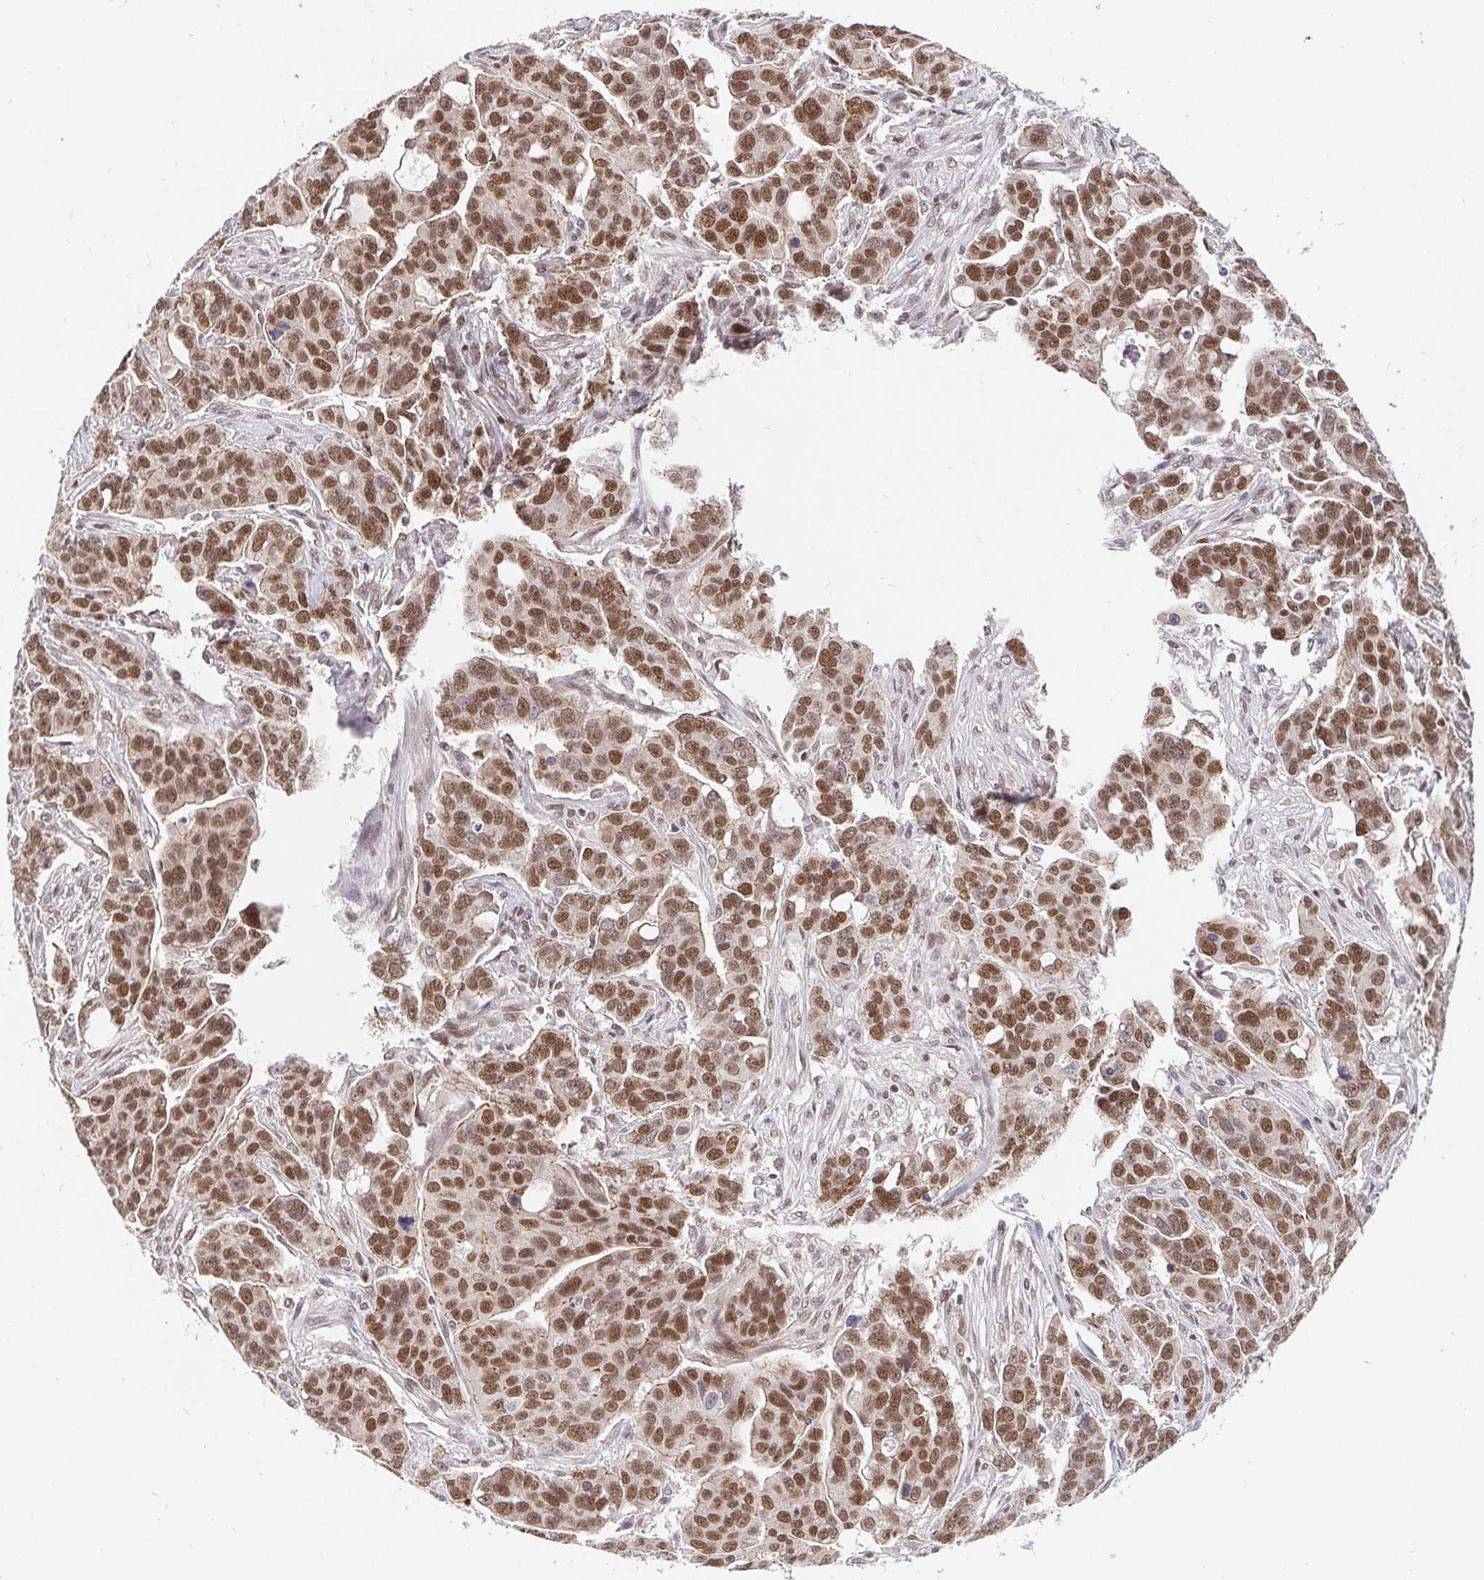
{"staining": {"intensity": "moderate", "quantity": ">75%", "location": "nuclear"}, "tissue": "ovarian cancer", "cell_type": "Tumor cells", "image_type": "cancer", "snomed": [{"axis": "morphology", "description": "Carcinoma, endometroid"}, {"axis": "topography", "description": "Ovary"}], "caption": "About >75% of tumor cells in human ovarian endometroid carcinoma show moderate nuclear protein expression as visualized by brown immunohistochemical staining.", "gene": "POU2F1", "patient": {"sex": "female", "age": 78}}